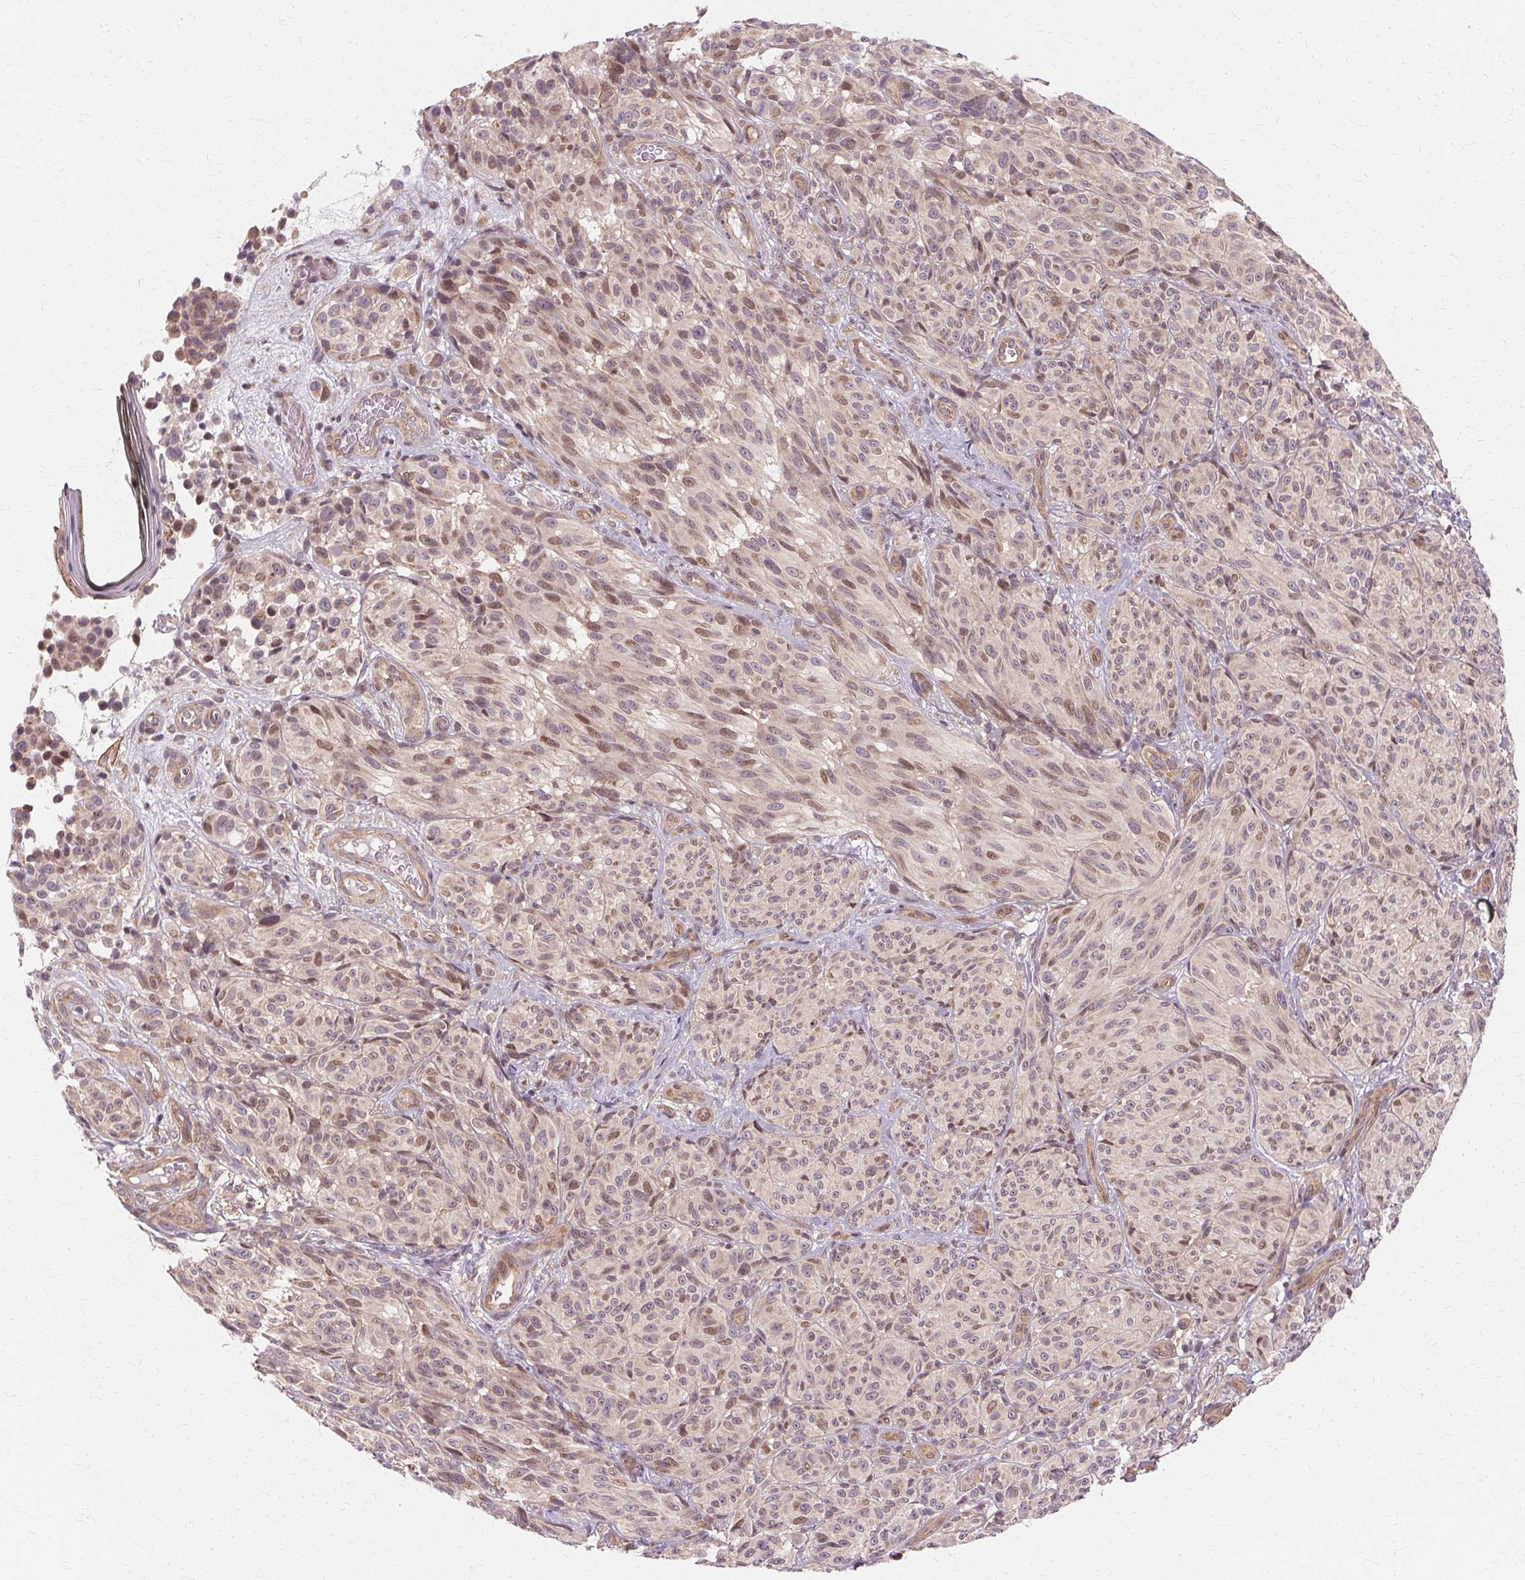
{"staining": {"intensity": "moderate", "quantity": "<25%", "location": "nuclear"}, "tissue": "melanoma", "cell_type": "Tumor cells", "image_type": "cancer", "snomed": [{"axis": "morphology", "description": "Malignant melanoma, NOS"}, {"axis": "topography", "description": "Skin"}], "caption": "Immunohistochemical staining of melanoma demonstrates low levels of moderate nuclear positivity in about <25% of tumor cells.", "gene": "USP8", "patient": {"sex": "female", "age": 85}}